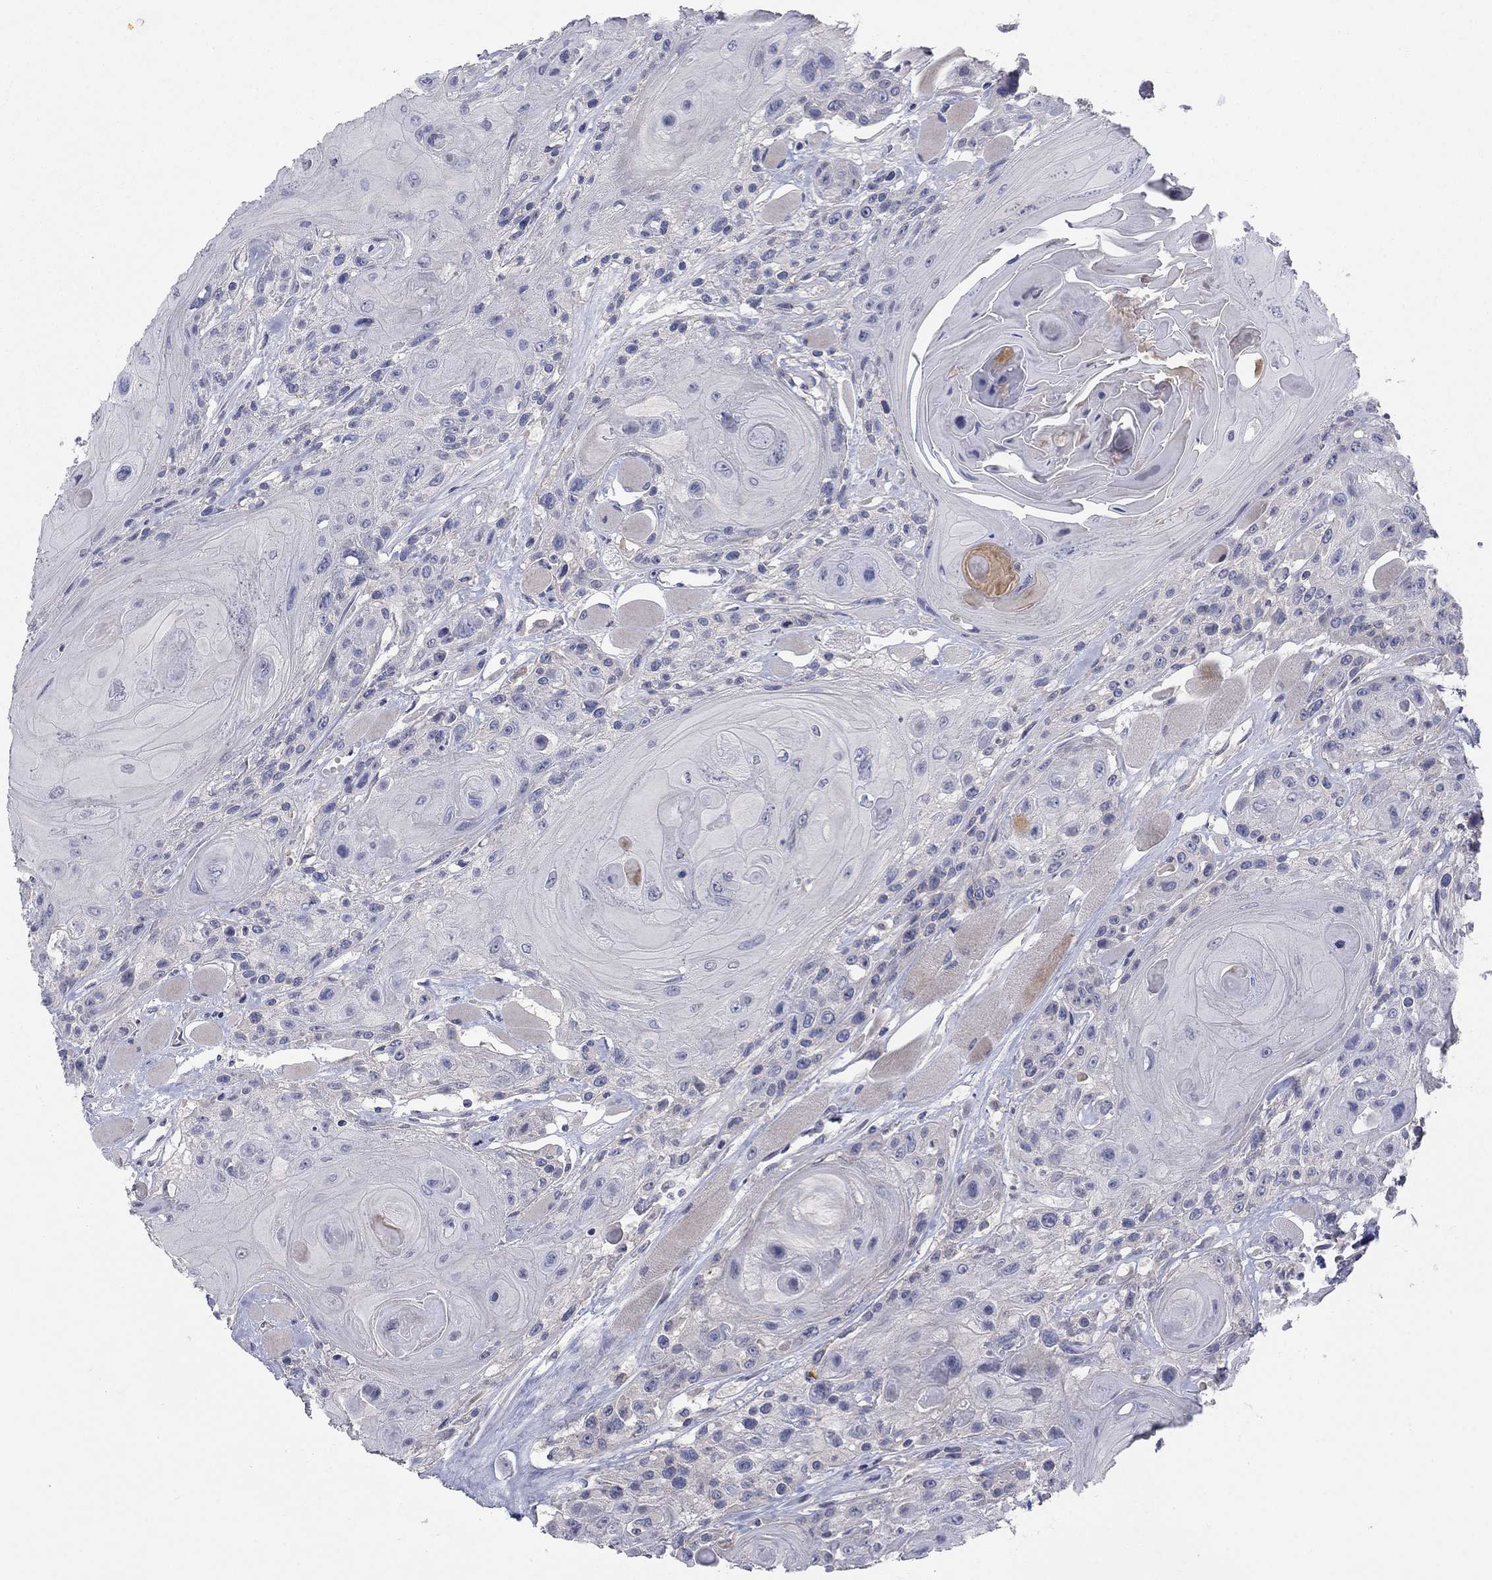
{"staining": {"intensity": "negative", "quantity": "none", "location": "none"}, "tissue": "head and neck cancer", "cell_type": "Tumor cells", "image_type": "cancer", "snomed": [{"axis": "morphology", "description": "Squamous cell carcinoma, NOS"}, {"axis": "topography", "description": "Head-Neck"}], "caption": "IHC histopathology image of neoplastic tissue: human head and neck cancer (squamous cell carcinoma) stained with DAB (3,3'-diaminobenzidine) displays no significant protein positivity in tumor cells.", "gene": "AMN1", "patient": {"sex": "female", "age": 59}}